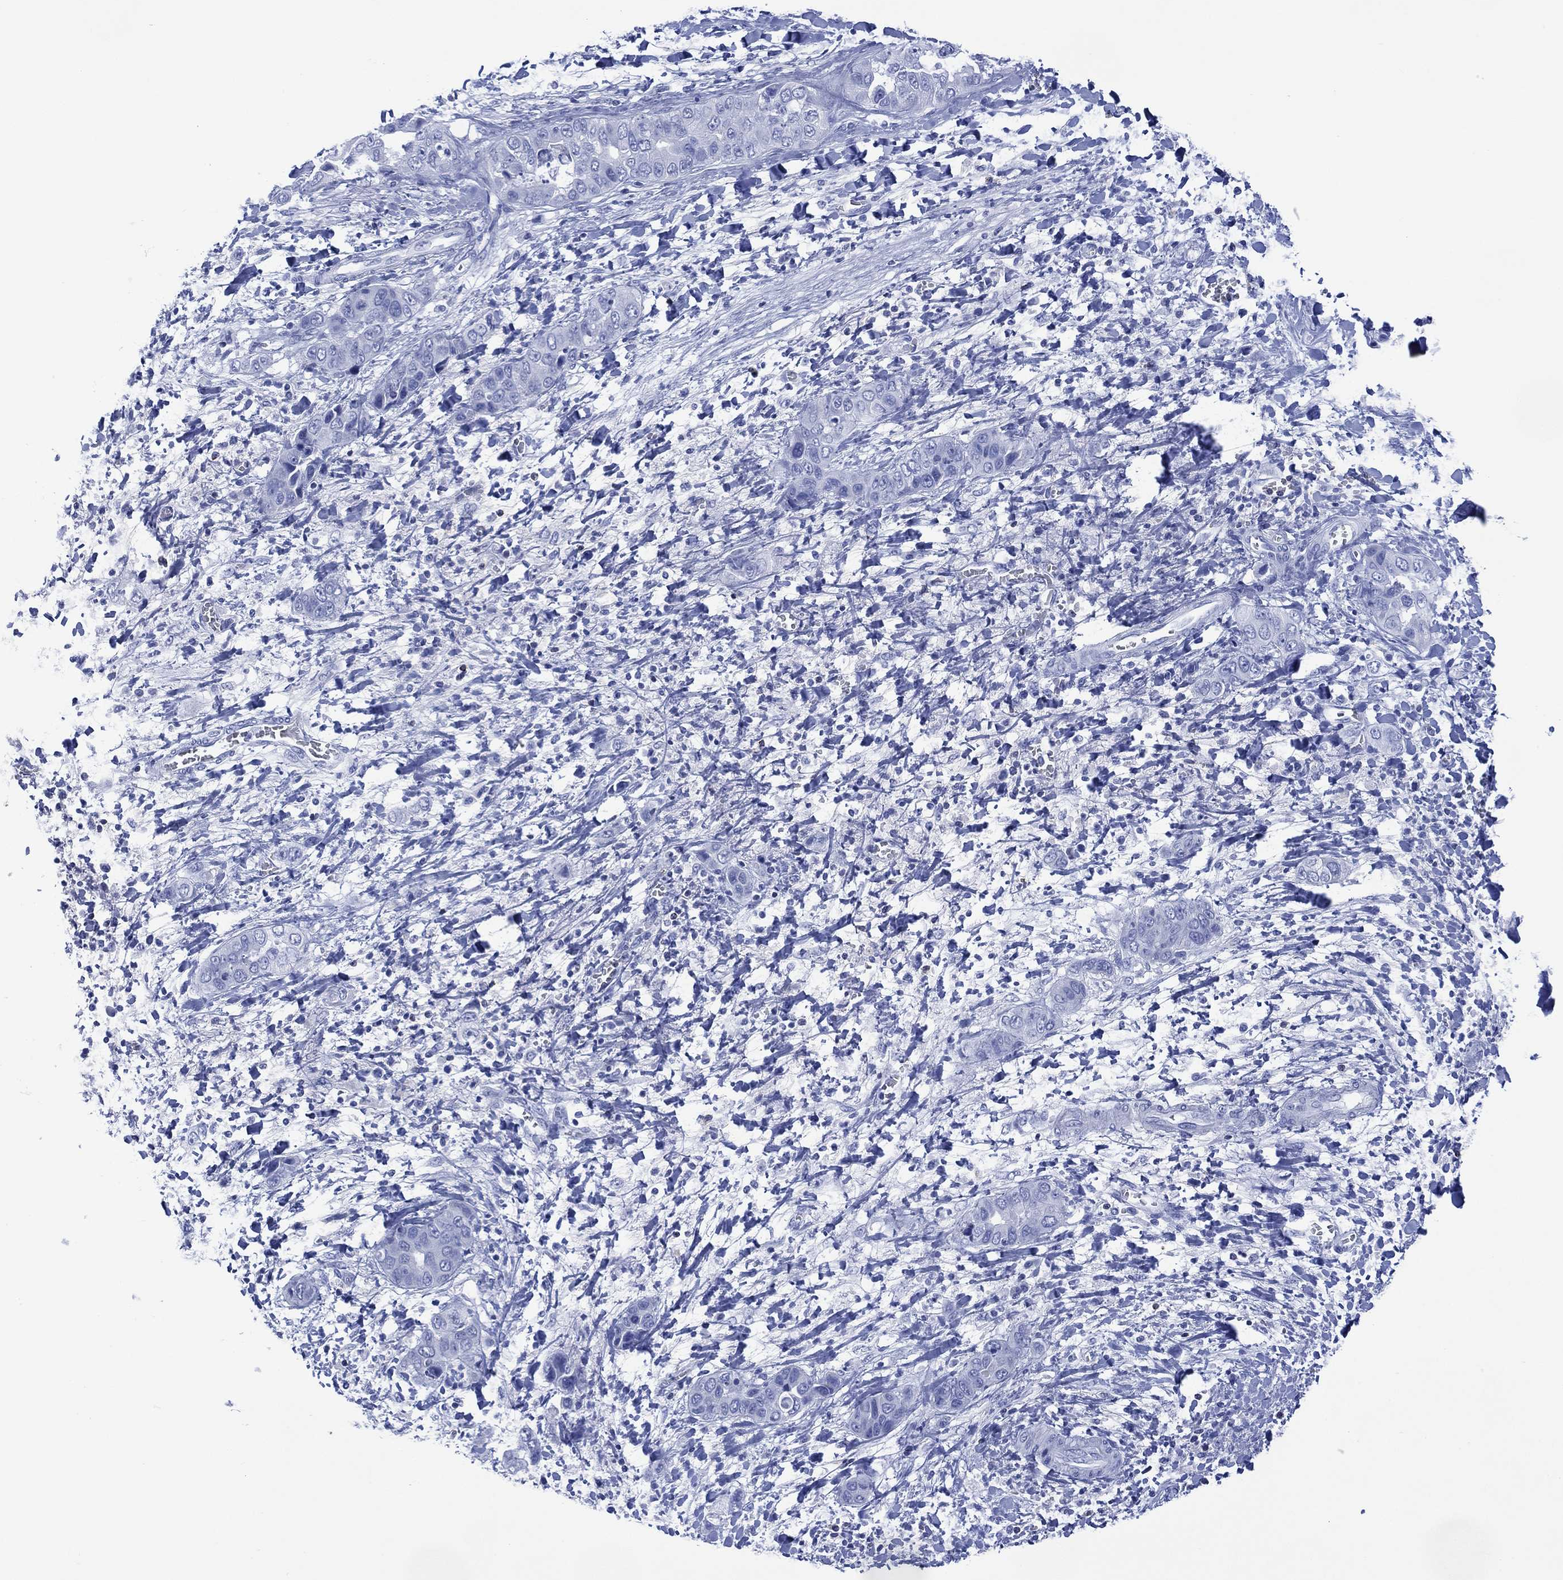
{"staining": {"intensity": "negative", "quantity": "none", "location": "none"}, "tissue": "liver cancer", "cell_type": "Tumor cells", "image_type": "cancer", "snomed": [{"axis": "morphology", "description": "Cholangiocarcinoma"}, {"axis": "topography", "description": "Liver"}], "caption": "Immunohistochemical staining of cholangiocarcinoma (liver) demonstrates no significant expression in tumor cells.", "gene": "DPP4", "patient": {"sex": "female", "age": 52}}